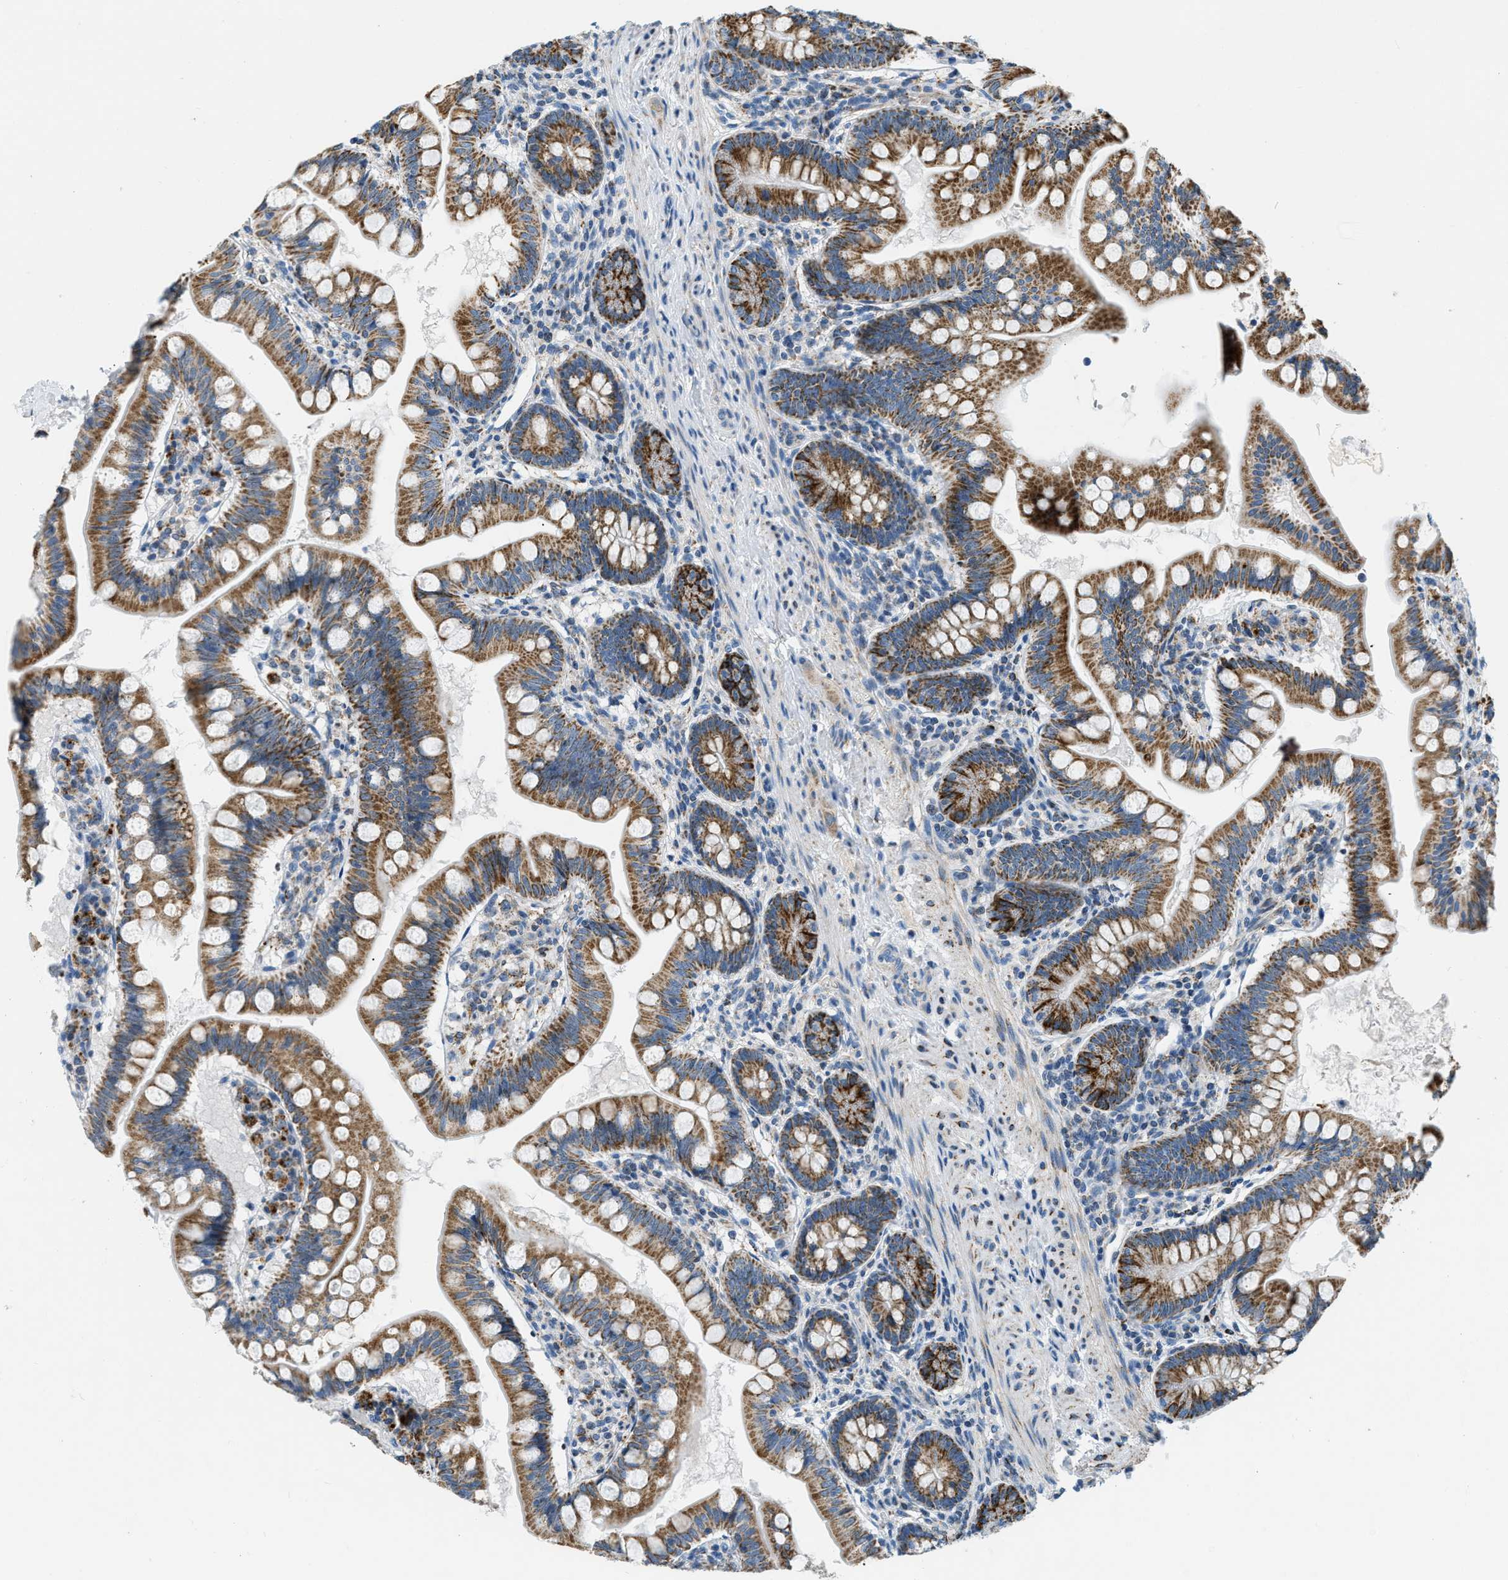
{"staining": {"intensity": "strong", "quantity": ">75%", "location": "cytoplasmic/membranous"}, "tissue": "small intestine", "cell_type": "Glandular cells", "image_type": "normal", "snomed": [{"axis": "morphology", "description": "Normal tissue, NOS"}, {"axis": "topography", "description": "Small intestine"}], "caption": "The histopathology image reveals staining of normal small intestine, revealing strong cytoplasmic/membranous protein expression (brown color) within glandular cells.", "gene": "ACADVL", "patient": {"sex": "male", "age": 7}}